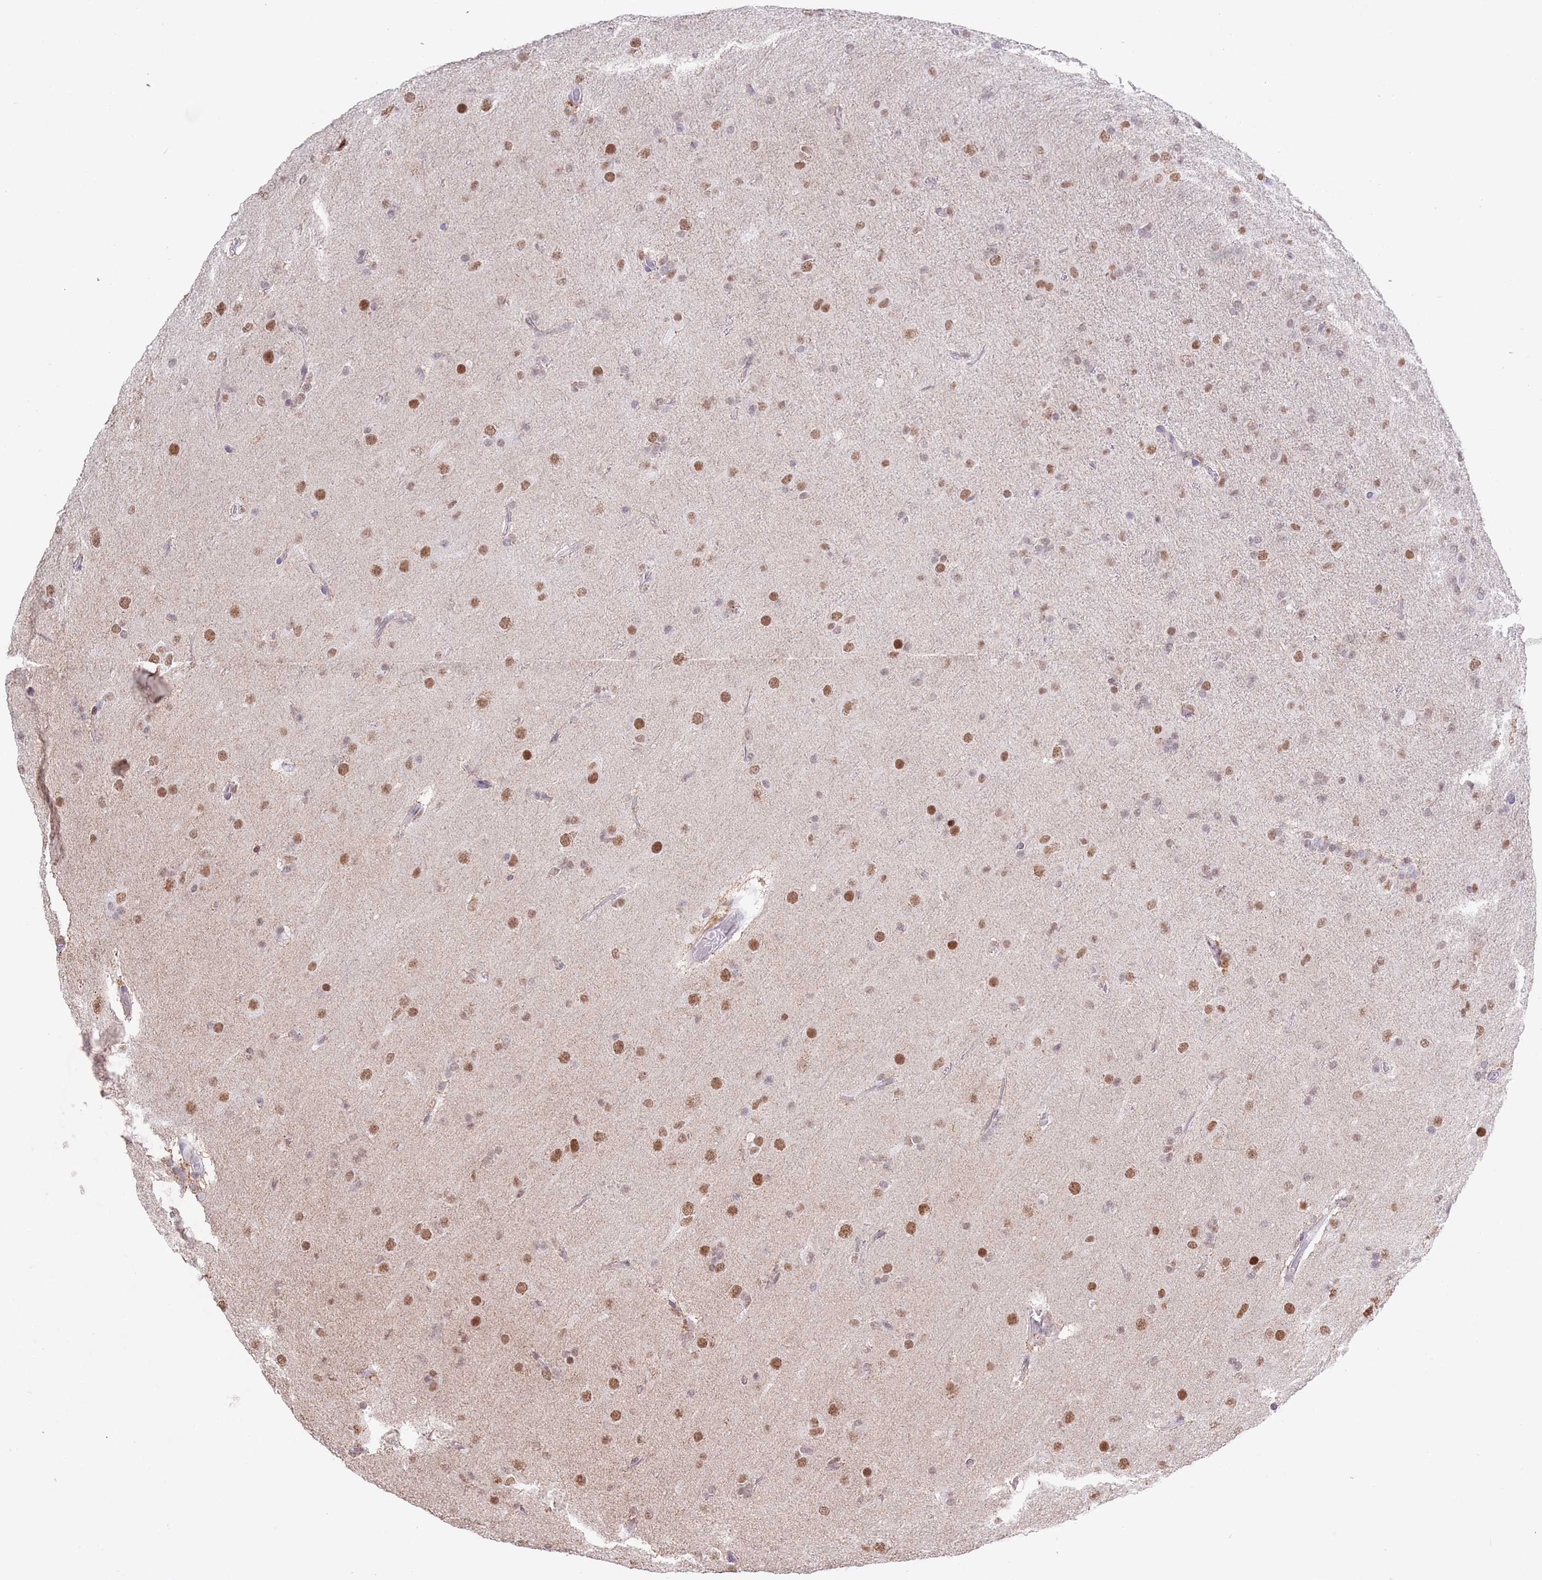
{"staining": {"intensity": "moderate", "quantity": ">75%", "location": "nuclear"}, "tissue": "glioma", "cell_type": "Tumor cells", "image_type": "cancer", "snomed": [{"axis": "morphology", "description": "Glioma, malignant, Low grade"}, {"axis": "topography", "description": "Brain"}], "caption": "Immunohistochemistry (IHC) (DAB (3,3'-diaminobenzidine)) staining of malignant low-grade glioma shows moderate nuclear protein positivity in approximately >75% of tumor cells.", "gene": "ZNF382", "patient": {"sex": "male", "age": 65}}